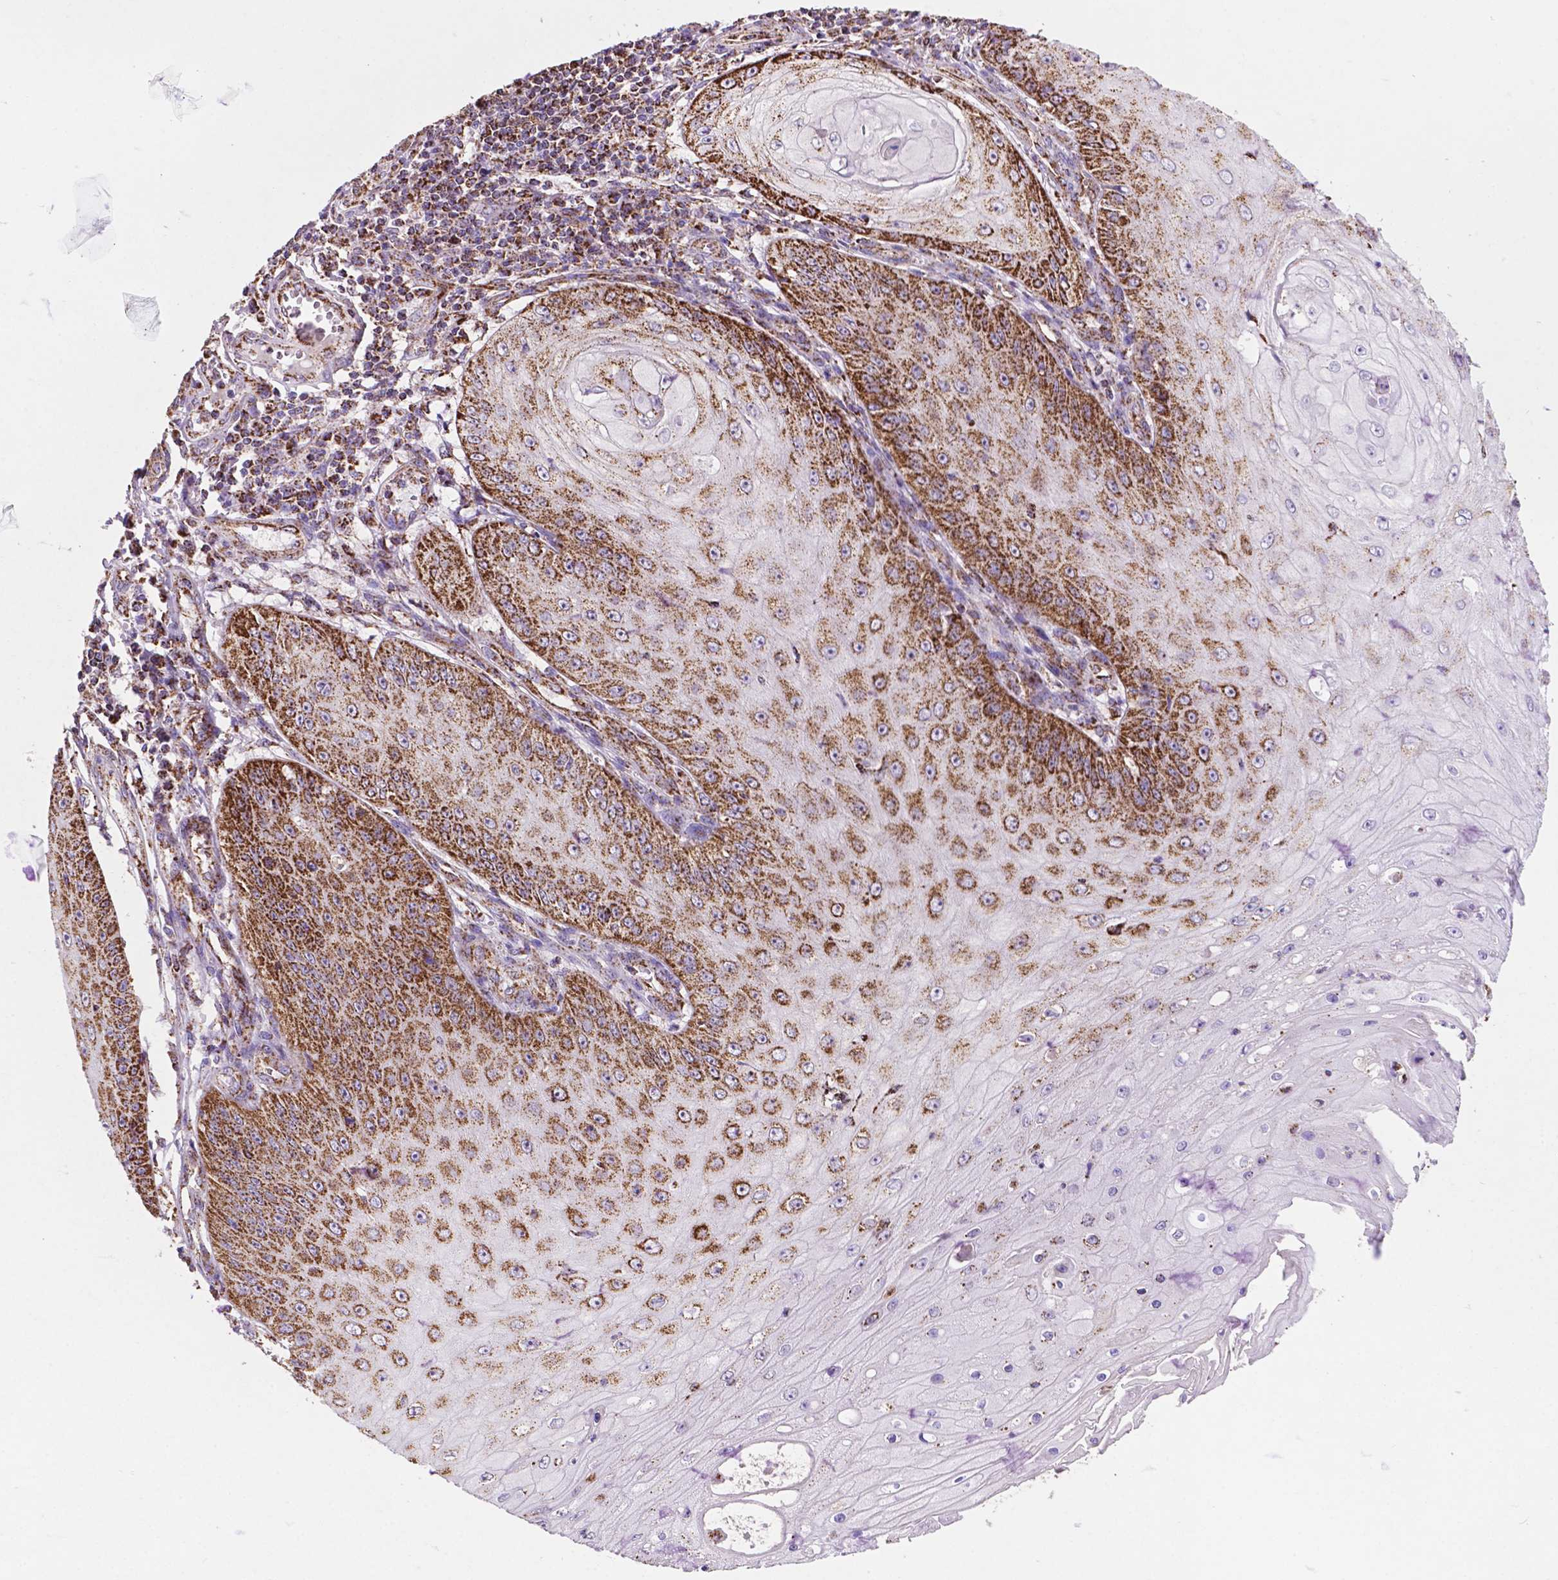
{"staining": {"intensity": "strong", "quantity": ">75%", "location": "cytoplasmic/membranous"}, "tissue": "skin cancer", "cell_type": "Tumor cells", "image_type": "cancer", "snomed": [{"axis": "morphology", "description": "Squamous cell carcinoma, NOS"}, {"axis": "topography", "description": "Skin"}], "caption": "Protein expression analysis of skin cancer reveals strong cytoplasmic/membranous expression in approximately >75% of tumor cells.", "gene": "HSPD1", "patient": {"sex": "male", "age": 70}}